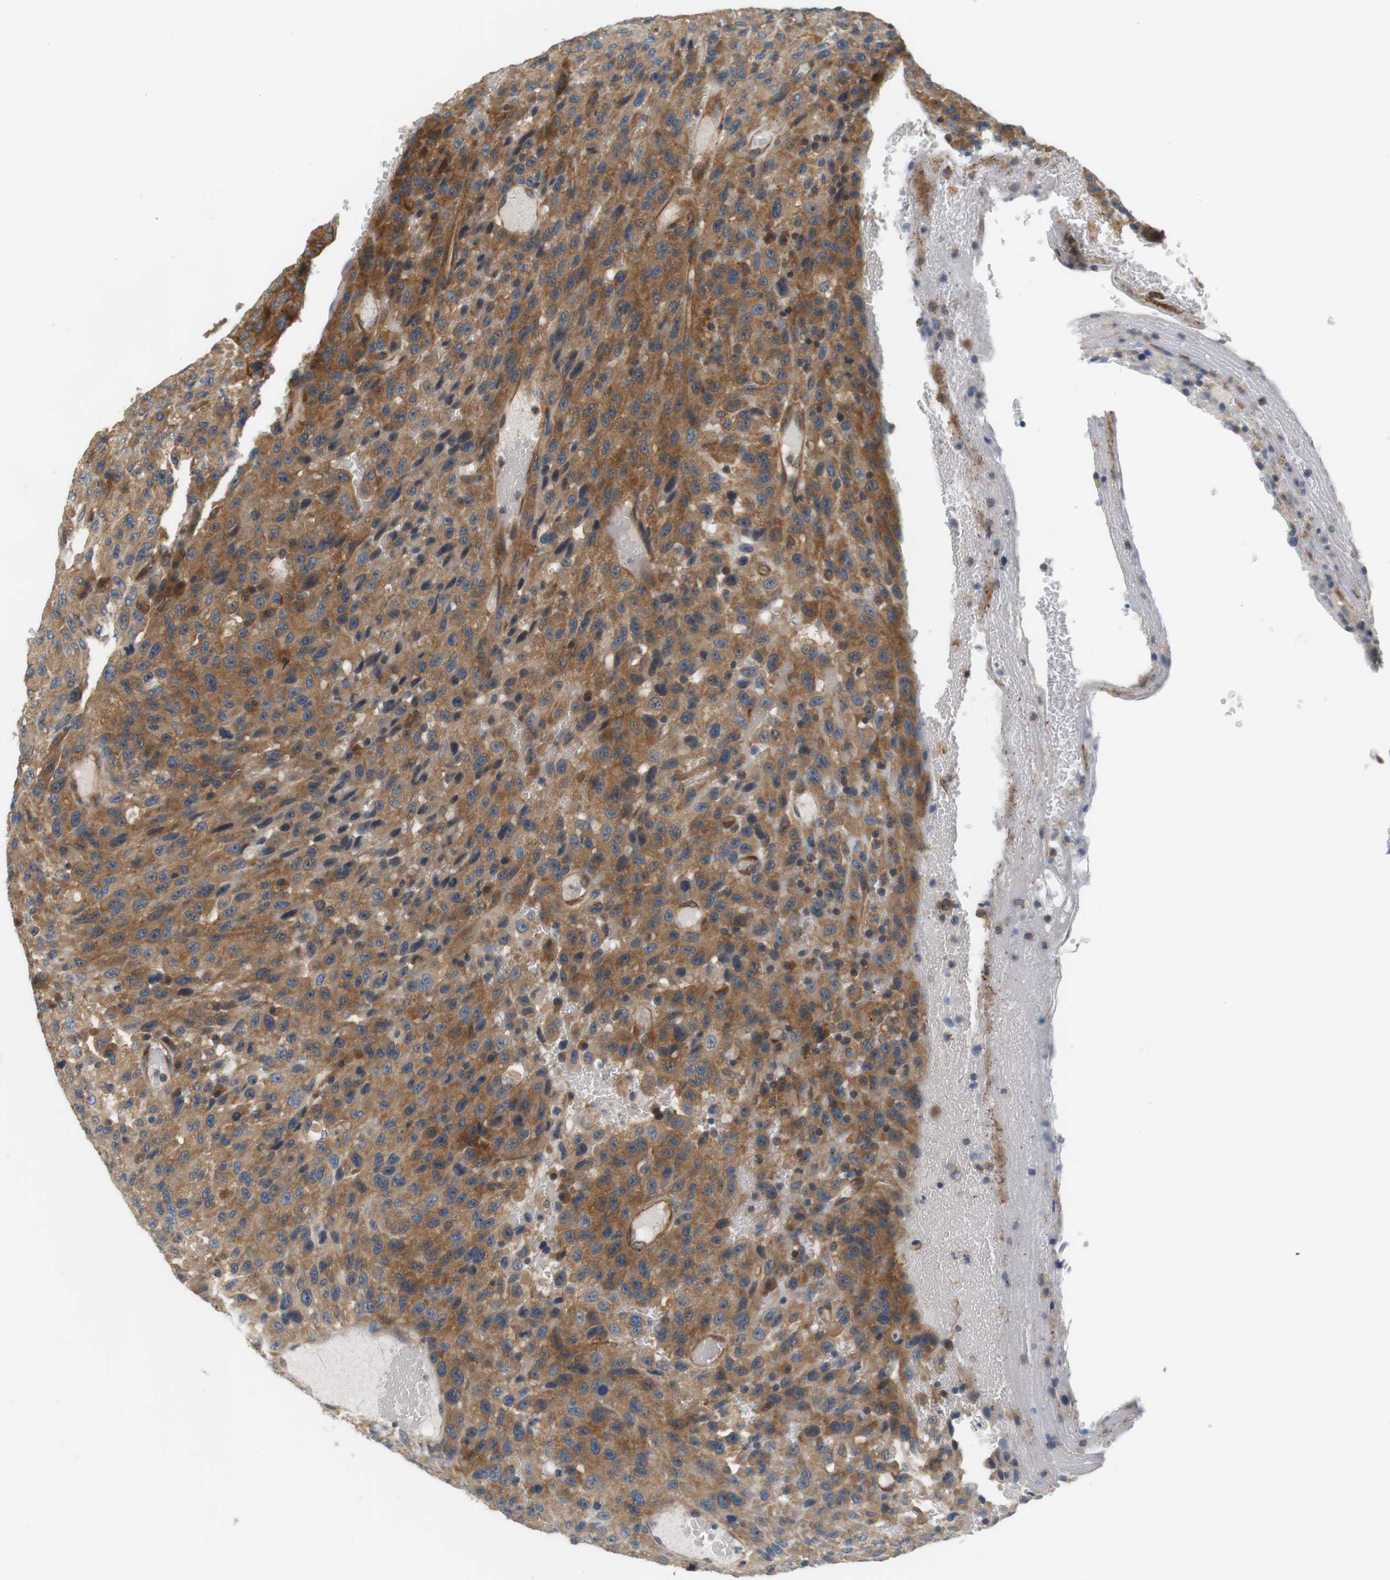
{"staining": {"intensity": "moderate", "quantity": ">75%", "location": "cytoplasmic/membranous"}, "tissue": "urothelial cancer", "cell_type": "Tumor cells", "image_type": "cancer", "snomed": [{"axis": "morphology", "description": "Urothelial carcinoma, High grade"}, {"axis": "topography", "description": "Urinary bladder"}], "caption": "Urothelial cancer stained with a protein marker reveals moderate staining in tumor cells.", "gene": "SH3GLB1", "patient": {"sex": "male", "age": 66}}